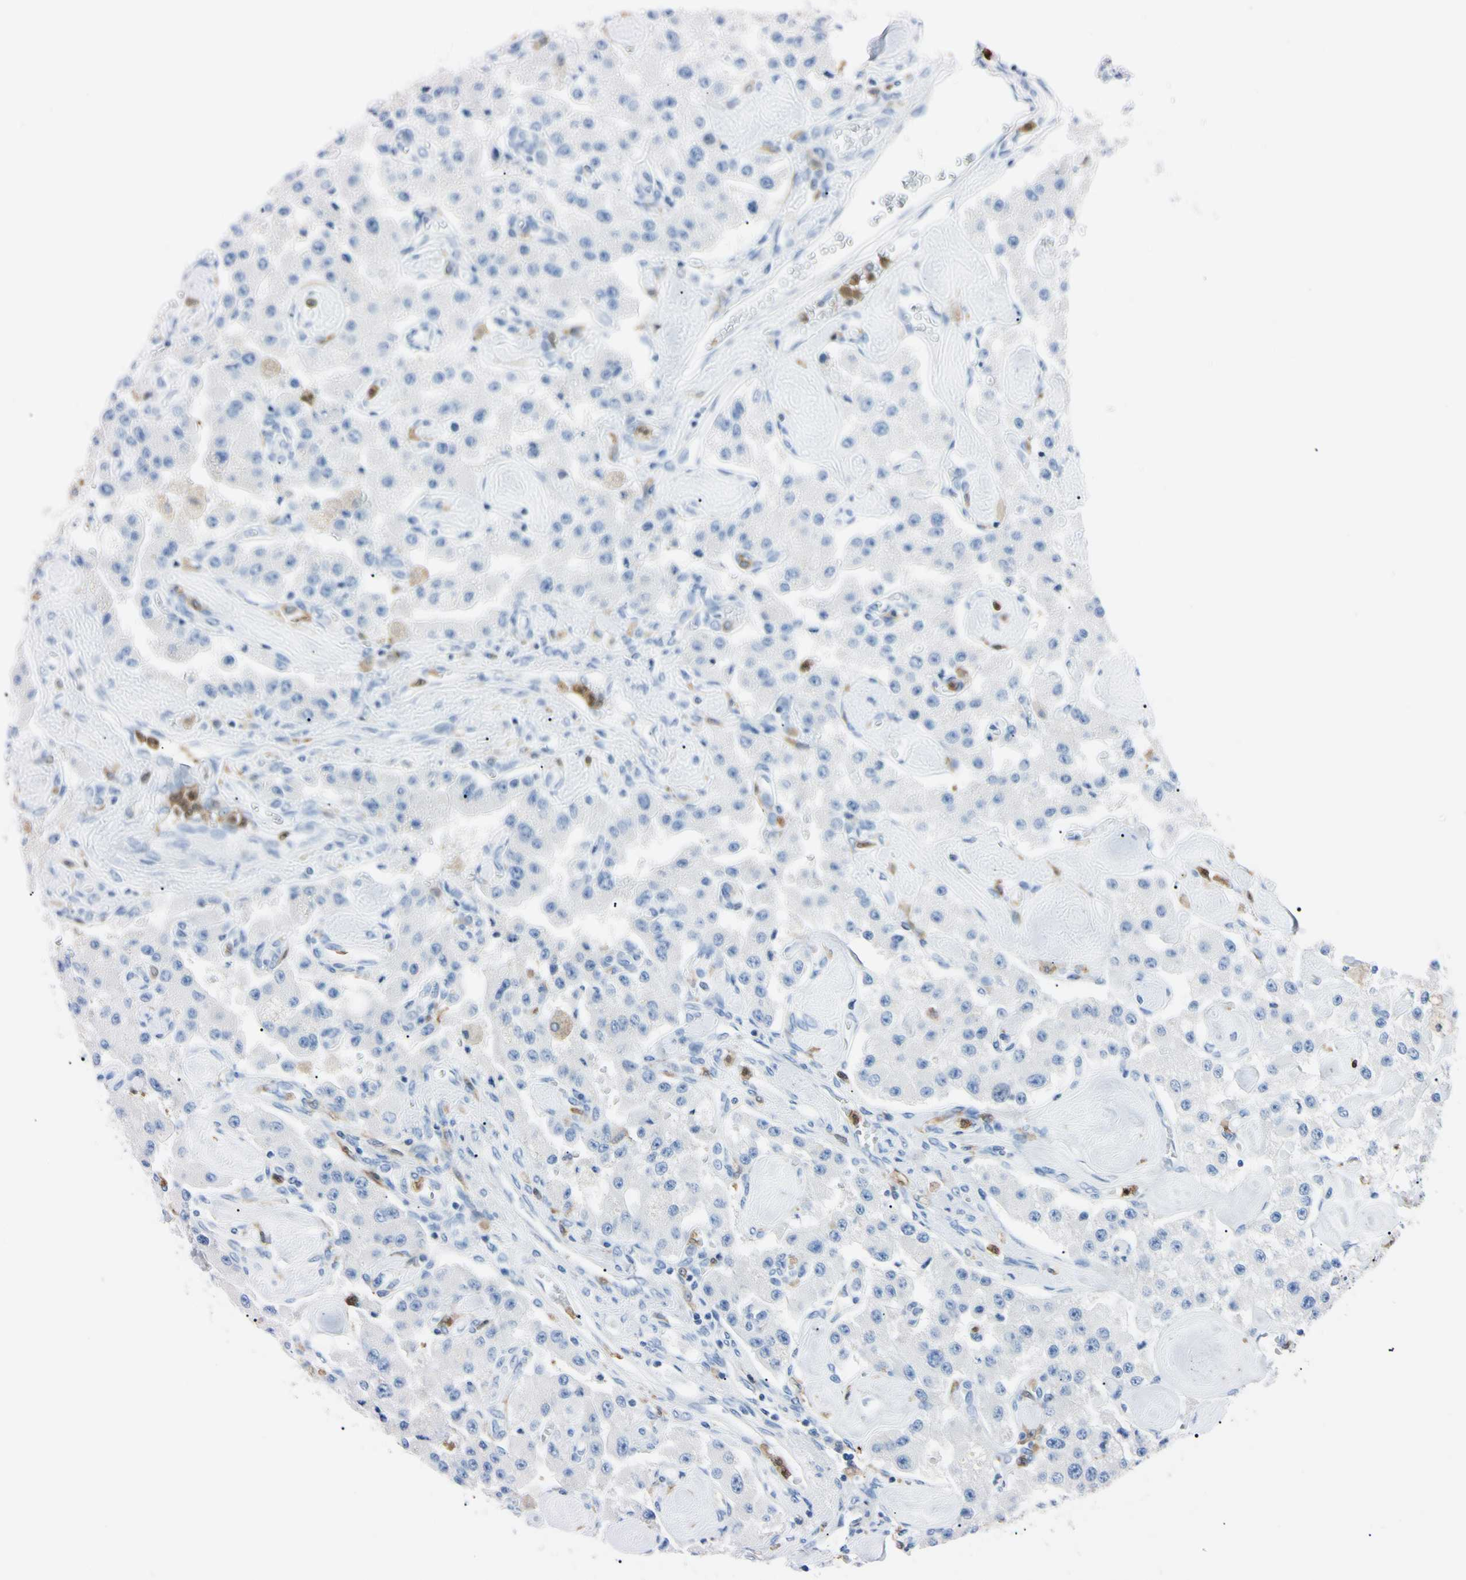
{"staining": {"intensity": "negative", "quantity": "none", "location": "none"}, "tissue": "carcinoid", "cell_type": "Tumor cells", "image_type": "cancer", "snomed": [{"axis": "morphology", "description": "Carcinoid, malignant, NOS"}, {"axis": "topography", "description": "Pancreas"}], "caption": "High power microscopy photomicrograph of an immunohistochemistry histopathology image of malignant carcinoid, revealing no significant staining in tumor cells.", "gene": "NCF4", "patient": {"sex": "male", "age": 41}}